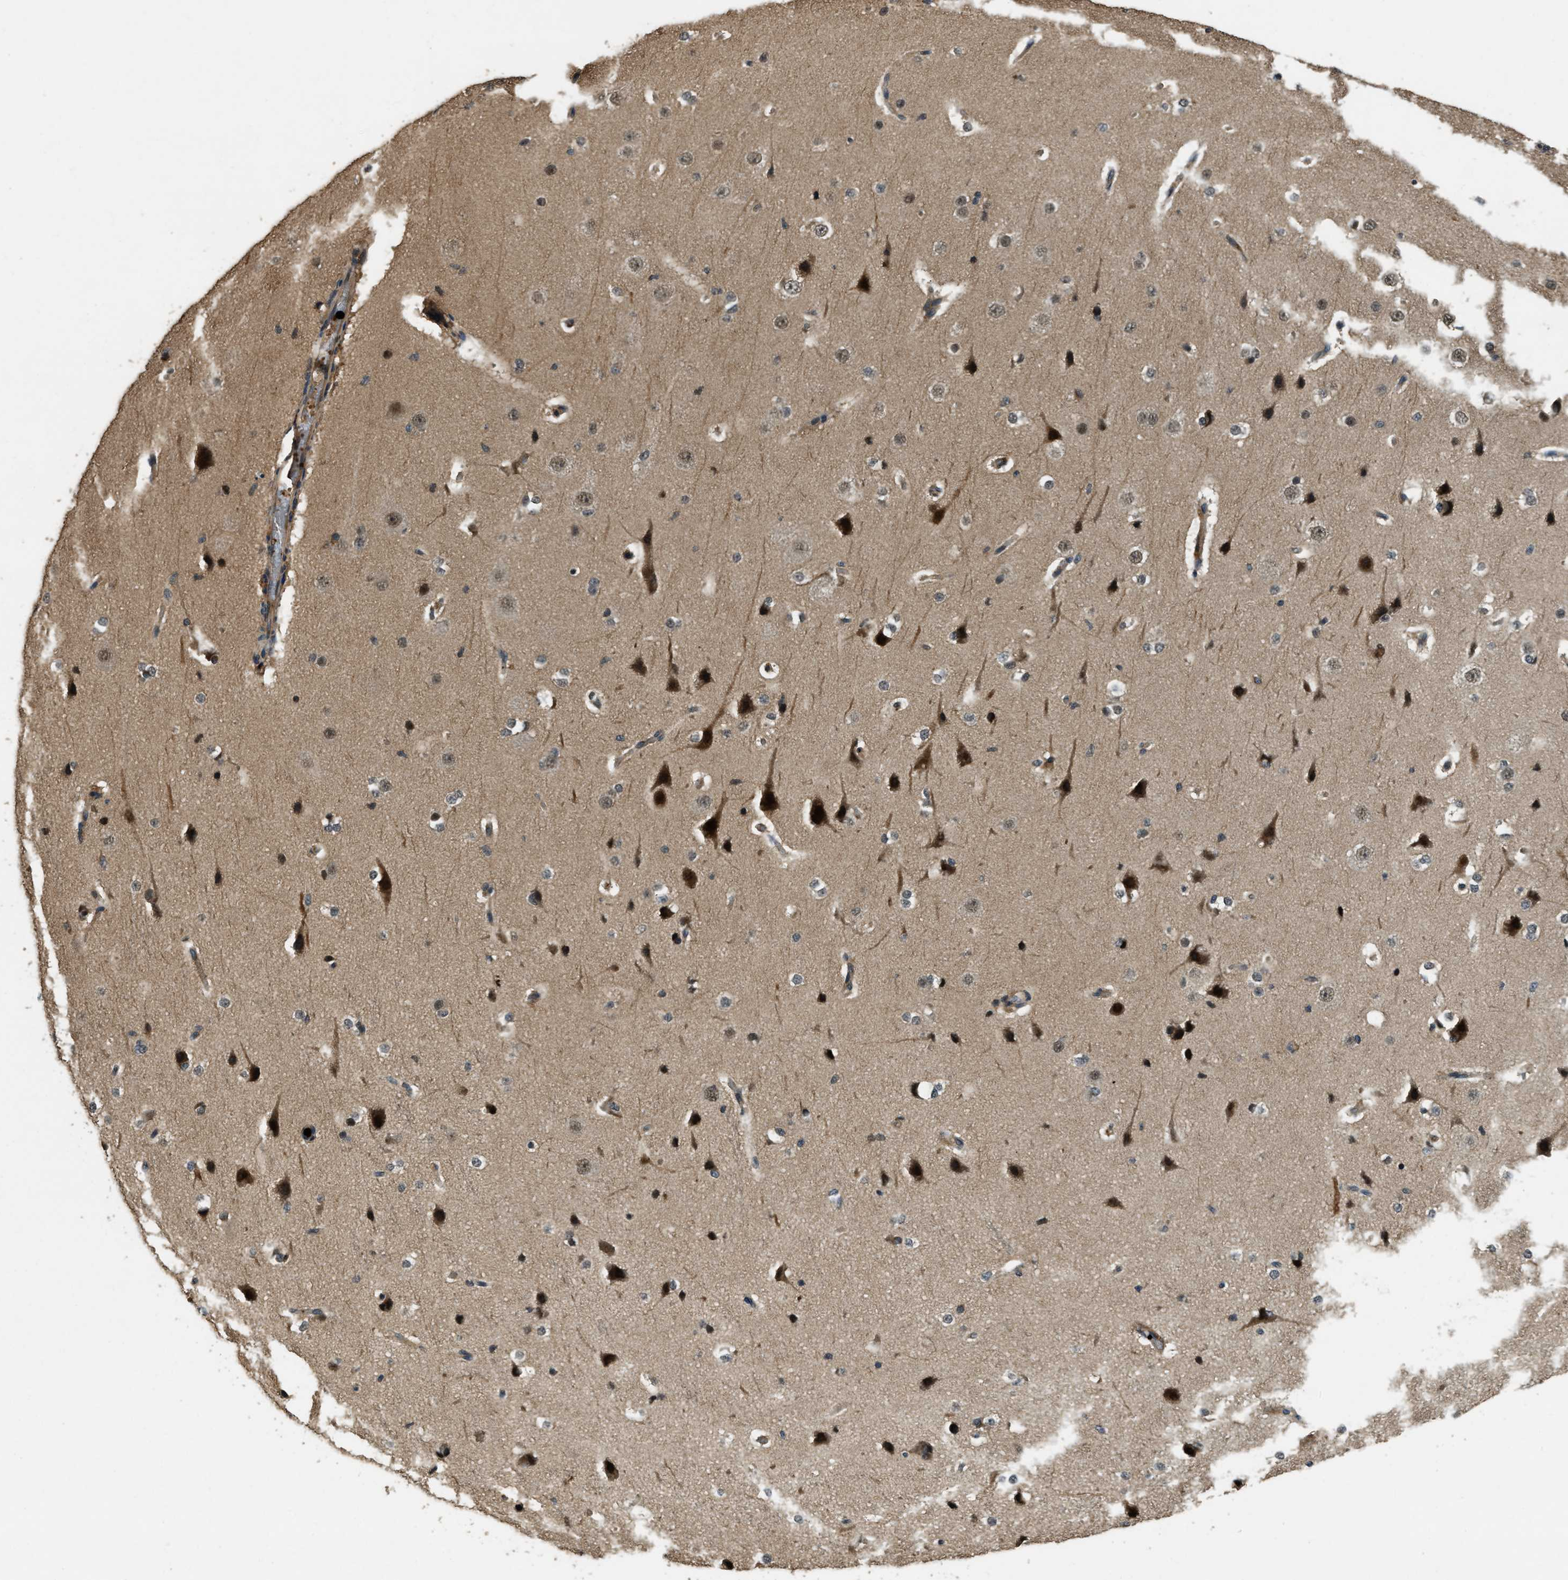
{"staining": {"intensity": "moderate", "quantity": ">75%", "location": "cytoplasmic/membranous,nuclear"}, "tissue": "cerebral cortex", "cell_type": "Endothelial cells", "image_type": "normal", "snomed": [{"axis": "morphology", "description": "Normal tissue, NOS"}, {"axis": "morphology", "description": "Developmental malformation"}, {"axis": "topography", "description": "Cerebral cortex"}], "caption": "Immunohistochemical staining of normal human cerebral cortex shows medium levels of moderate cytoplasmic/membranous,nuclear positivity in approximately >75% of endothelial cells.", "gene": "RNF141", "patient": {"sex": "female", "age": 30}}